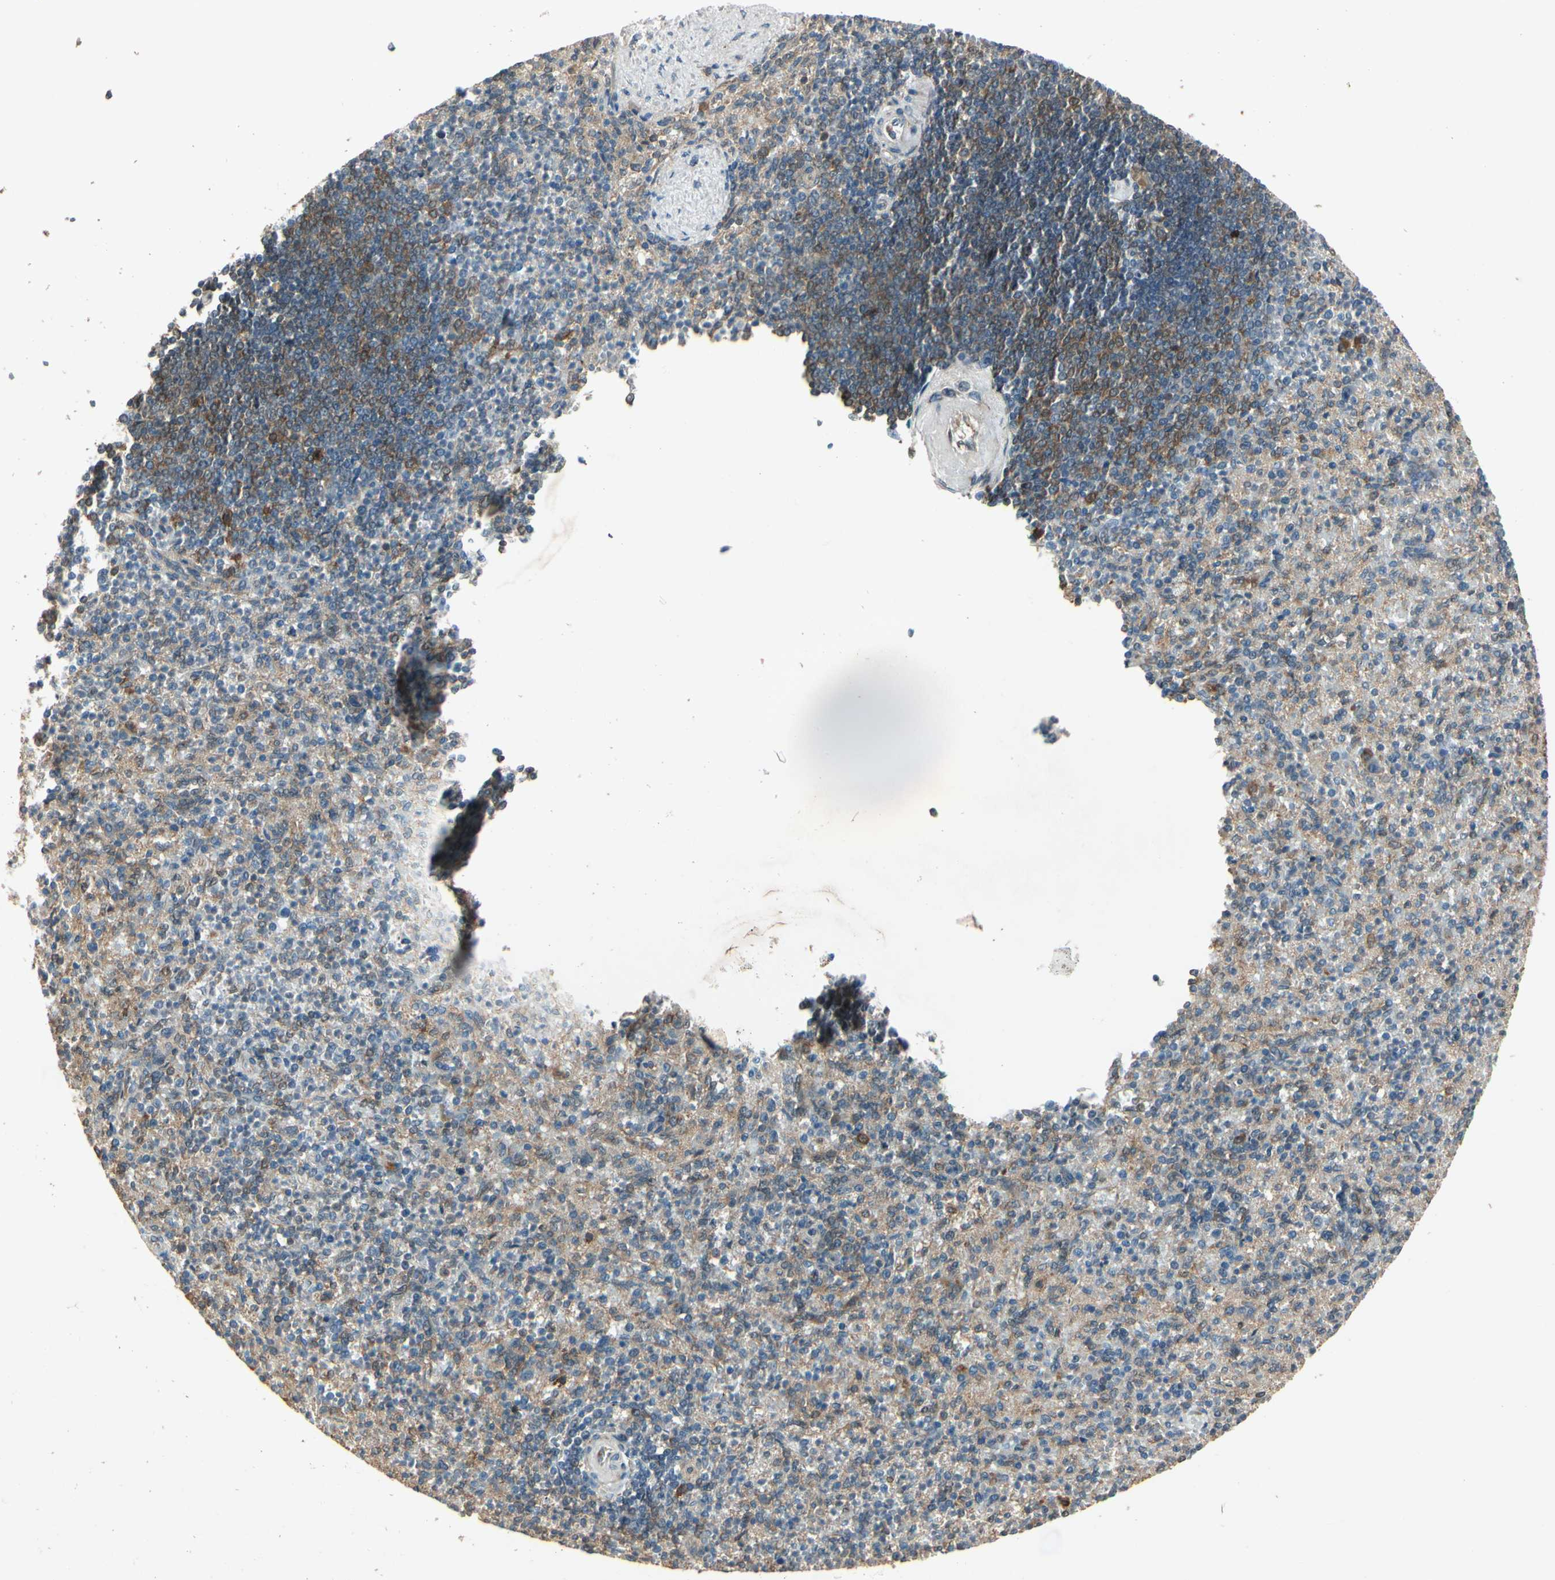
{"staining": {"intensity": "moderate", "quantity": "25%-75%", "location": "cytoplasmic/membranous"}, "tissue": "spleen", "cell_type": "Cells in red pulp", "image_type": "normal", "snomed": [{"axis": "morphology", "description": "Normal tissue, NOS"}, {"axis": "topography", "description": "Spleen"}], "caption": "Protein staining shows moderate cytoplasmic/membranous expression in approximately 25%-75% of cells in red pulp in unremarkable spleen.", "gene": "CCT7", "patient": {"sex": "female", "age": 74}}